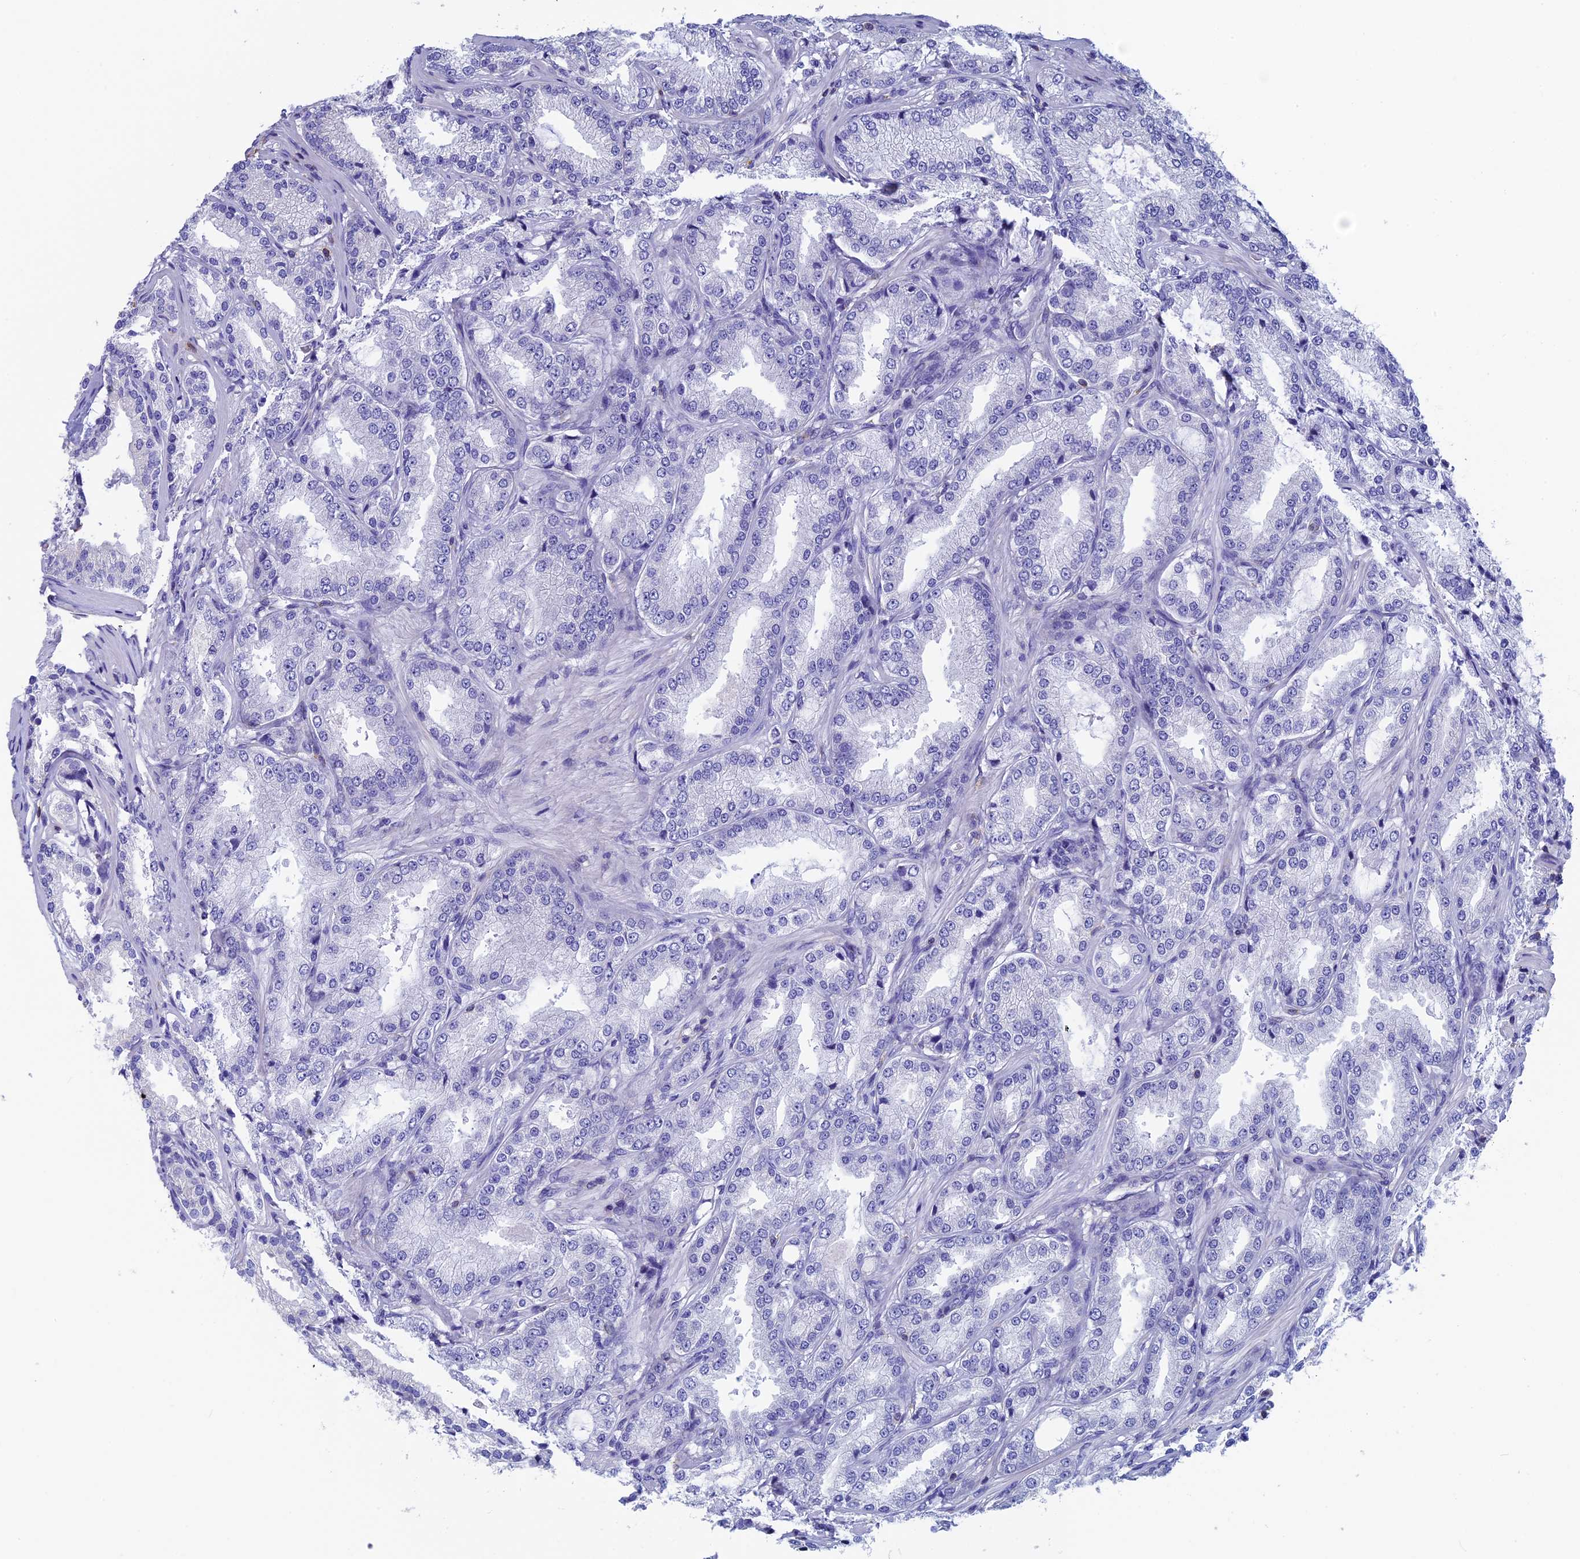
{"staining": {"intensity": "negative", "quantity": "none", "location": "none"}, "tissue": "prostate cancer", "cell_type": "Tumor cells", "image_type": "cancer", "snomed": [{"axis": "morphology", "description": "Adenocarcinoma, Low grade"}, {"axis": "topography", "description": "Prostate"}], "caption": "Human prostate cancer stained for a protein using immunohistochemistry shows no staining in tumor cells.", "gene": "SEPTIN1", "patient": {"sex": "male", "age": 59}}